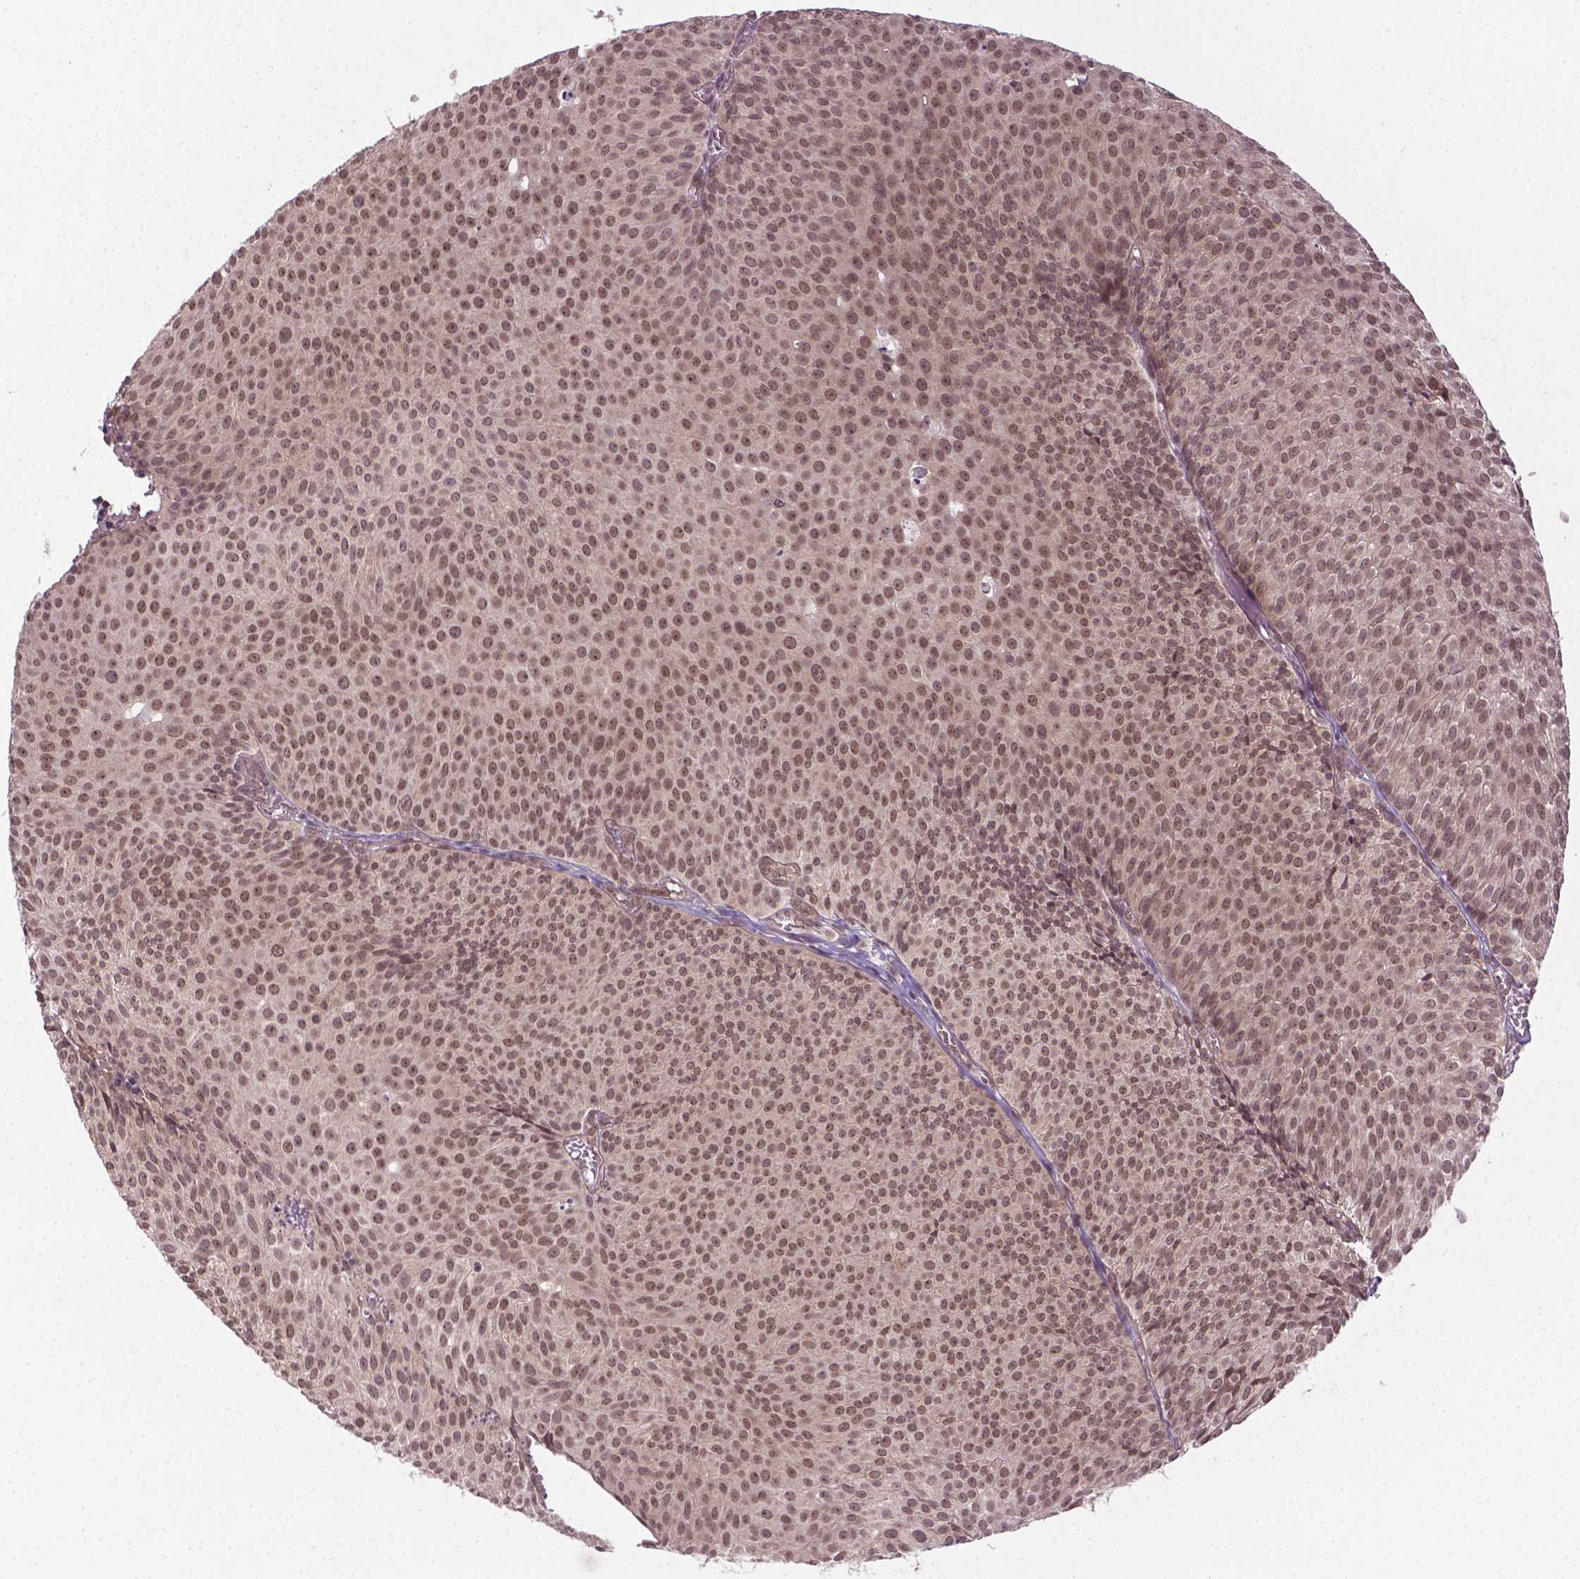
{"staining": {"intensity": "moderate", "quantity": ">75%", "location": "nuclear"}, "tissue": "urothelial cancer", "cell_type": "Tumor cells", "image_type": "cancer", "snomed": [{"axis": "morphology", "description": "Urothelial carcinoma, Low grade"}, {"axis": "topography", "description": "Urinary bladder"}], "caption": "Immunohistochemistry (IHC) staining of urothelial cancer, which exhibits medium levels of moderate nuclear staining in about >75% of tumor cells indicating moderate nuclear protein positivity. The staining was performed using DAB (3,3'-diaminobenzidine) (brown) for protein detection and nuclei were counterstained in hematoxylin (blue).", "gene": "ANKRD54", "patient": {"sex": "male", "age": 63}}